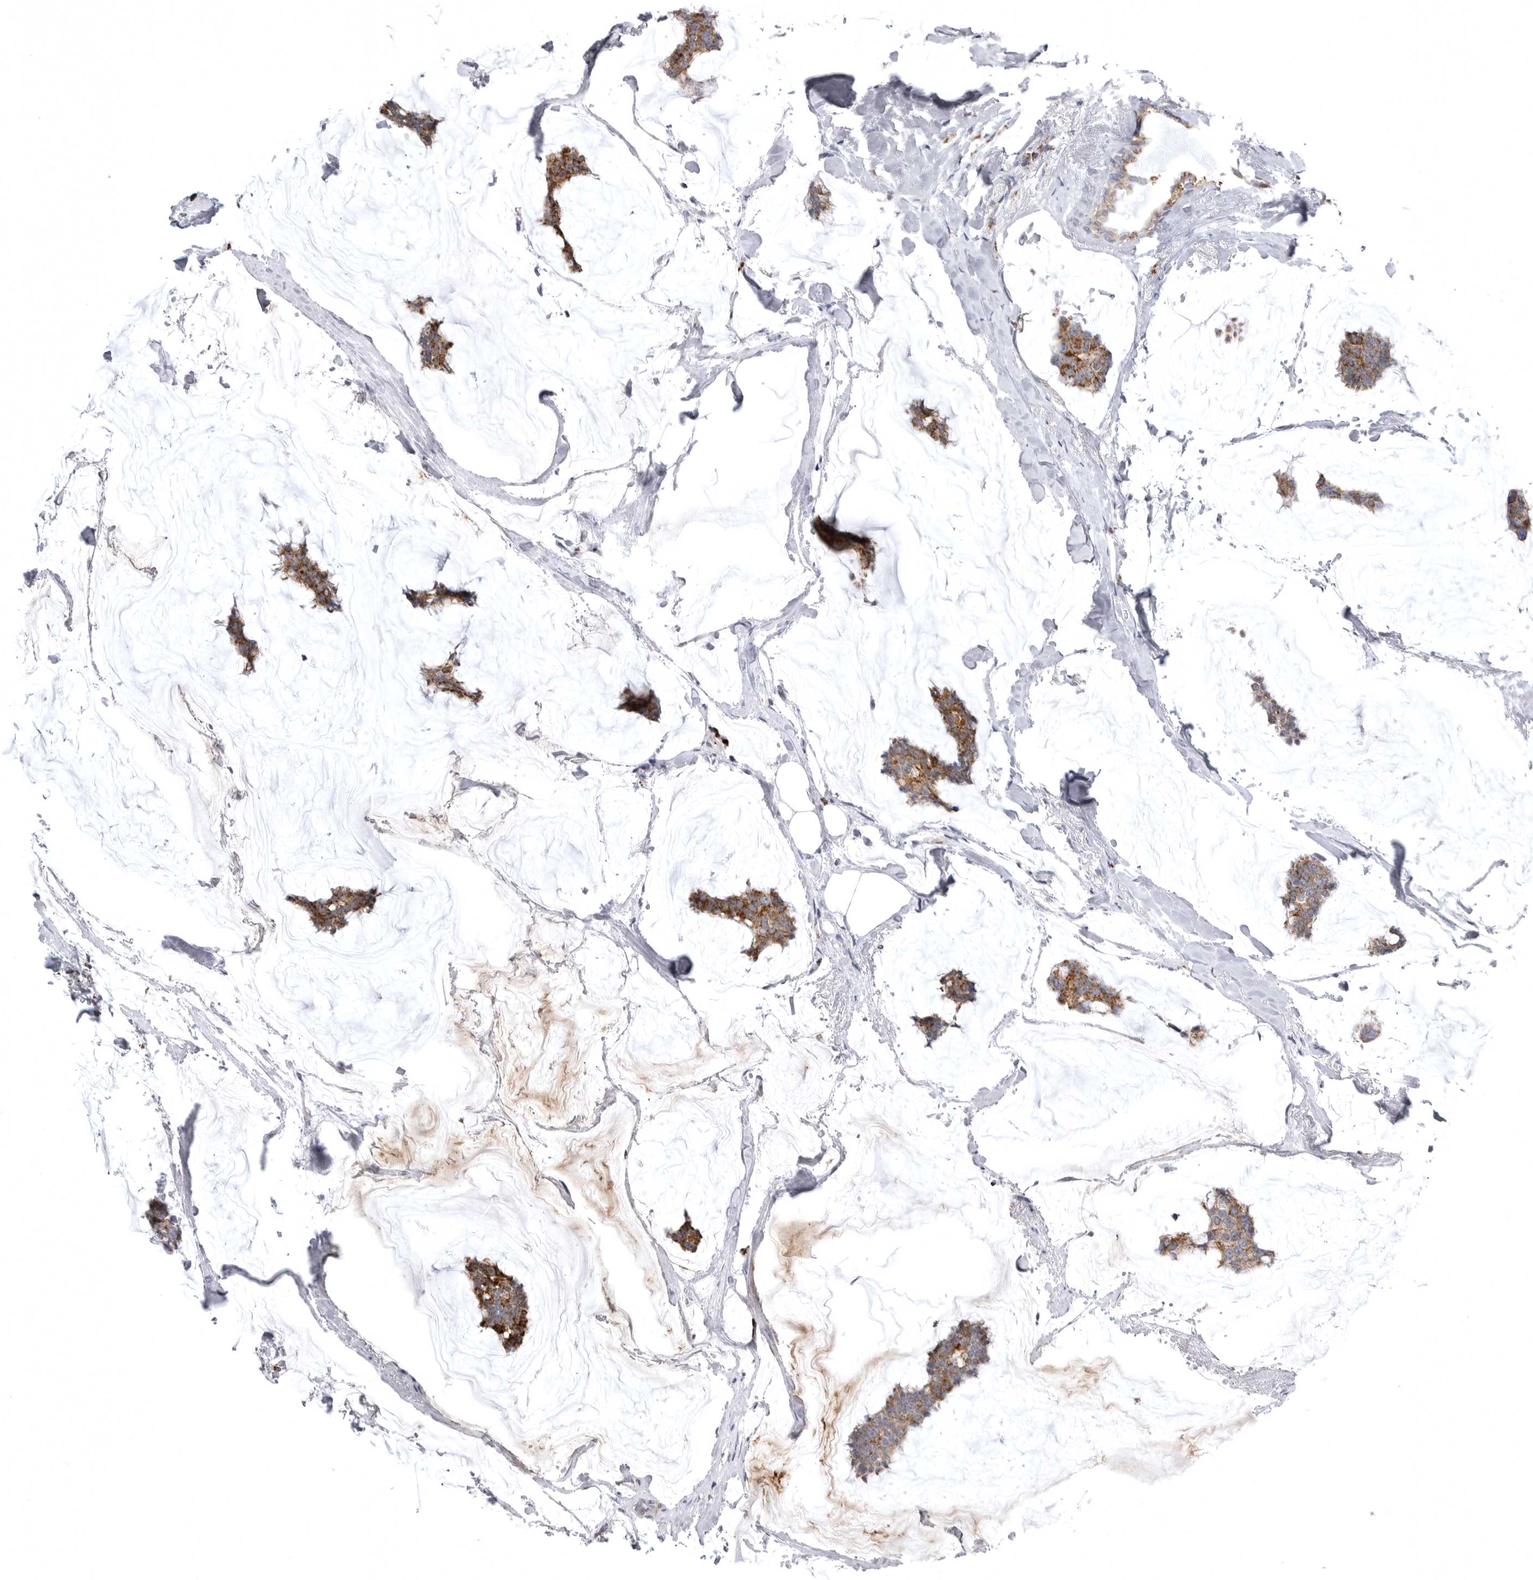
{"staining": {"intensity": "moderate", "quantity": ">75%", "location": "cytoplasmic/membranous"}, "tissue": "breast cancer", "cell_type": "Tumor cells", "image_type": "cancer", "snomed": [{"axis": "morphology", "description": "Duct carcinoma"}, {"axis": "topography", "description": "Breast"}], "caption": "IHC (DAB (3,3'-diaminobenzidine)) staining of human breast intraductal carcinoma displays moderate cytoplasmic/membranous protein expression in about >75% of tumor cells. (brown staining indicates protein expression, while blue staining denotes nuclei).", "gene": "TUFM", "patient": {"sex": "female", "age": 93}}